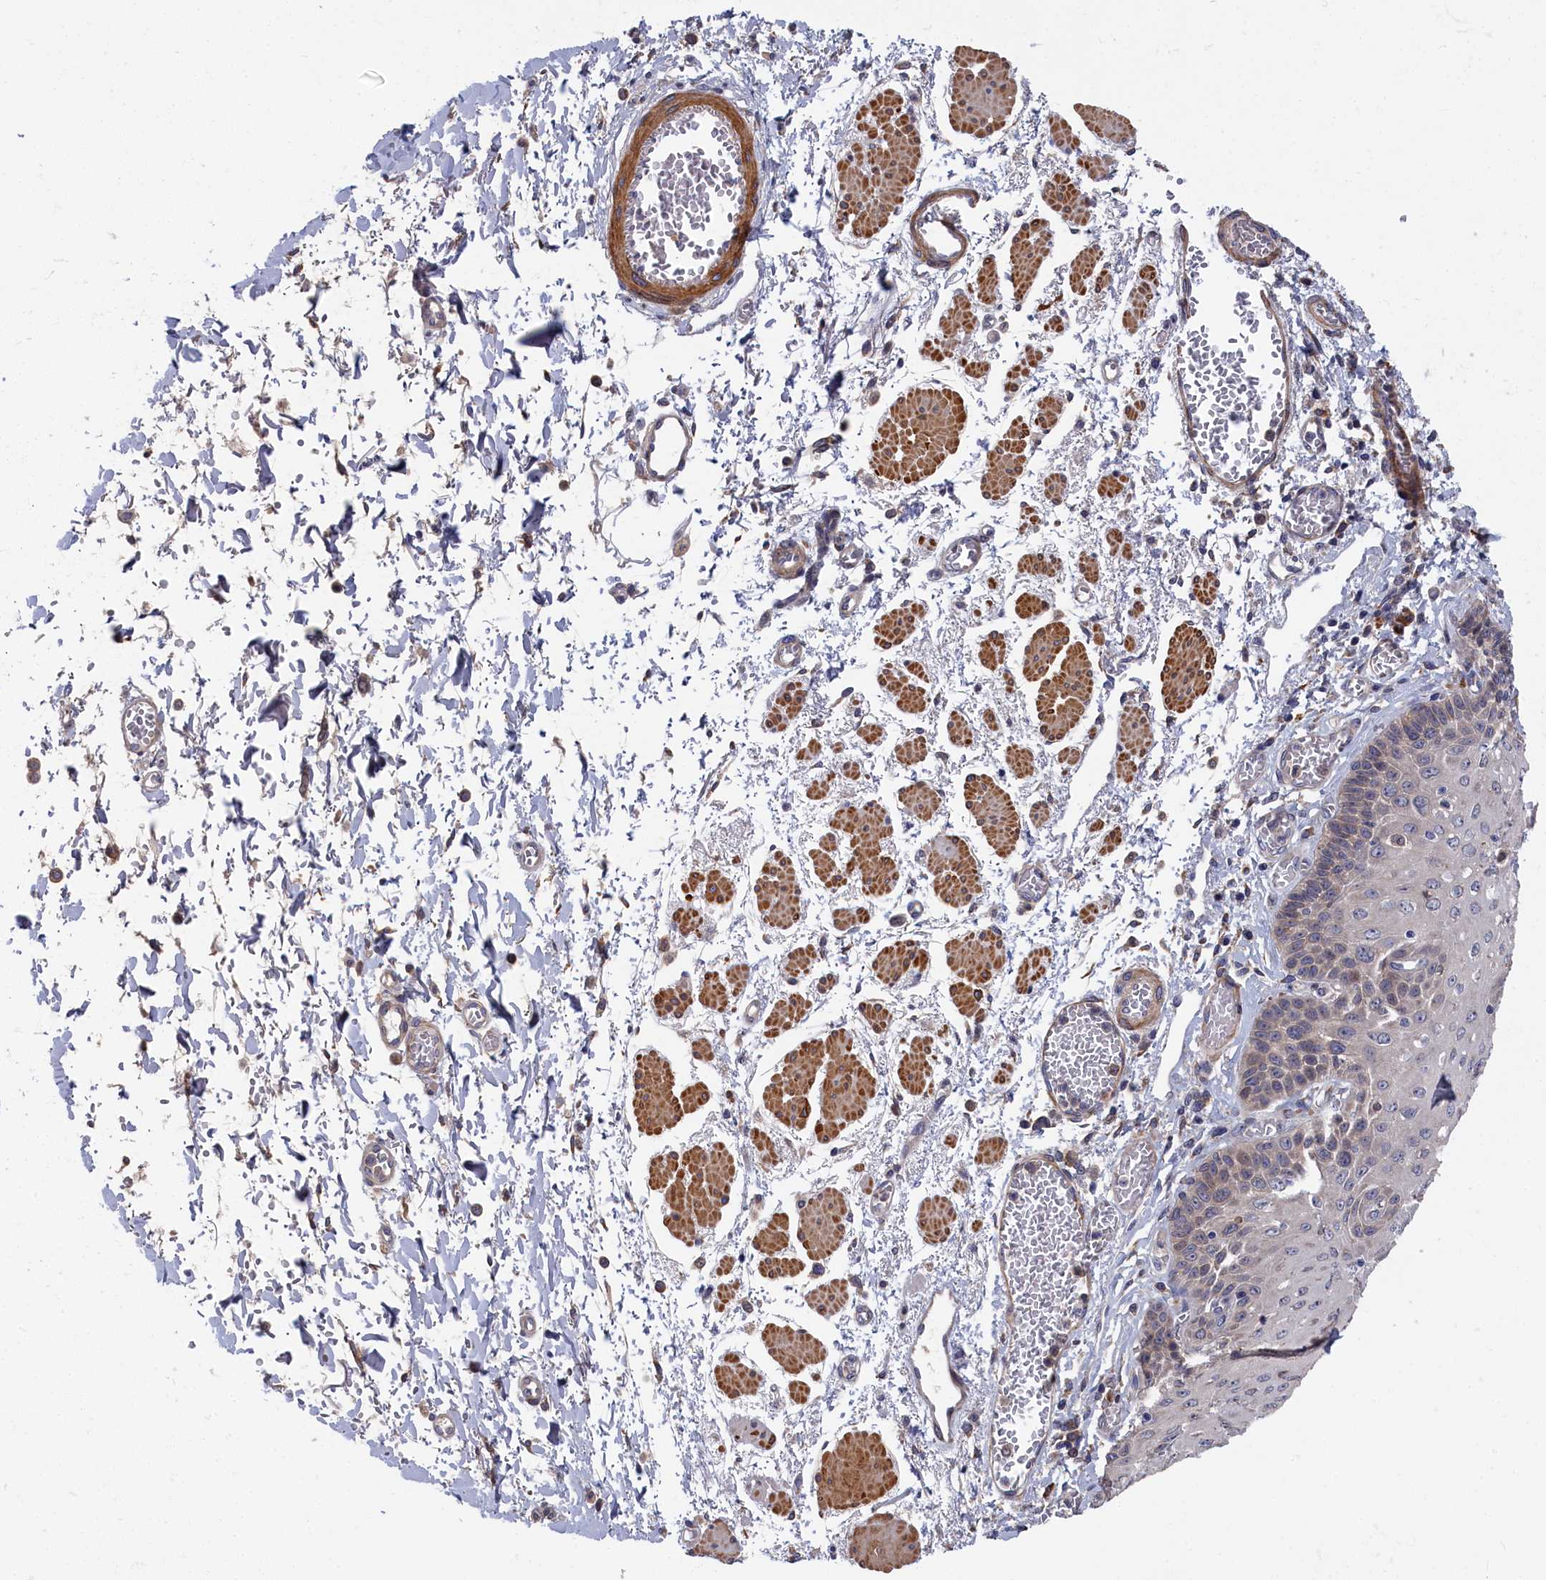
{"staining": {"intensity": "weak", "quantity": "25%-75%", "location": "cytoplasmic/membranous,nuclear"}, "tissue": "esophagus", "cell_type": "Squamous epithelial cells", "image_type": "normal", "snomed": [{"axis": "morphology", "description": "Normal tissue, NOS"}, {"axis": "topography", "description": "Esophagus"}], "caption": "About 25%-75% of squamous epithelial cells in benign esophagus display weak cytoplasmic/membranous,nuclear protein staining as visualized by brown immunohistochemical staining.", "gene": "CYB5D2", "patient": {"sex": "male", "age": 81}}